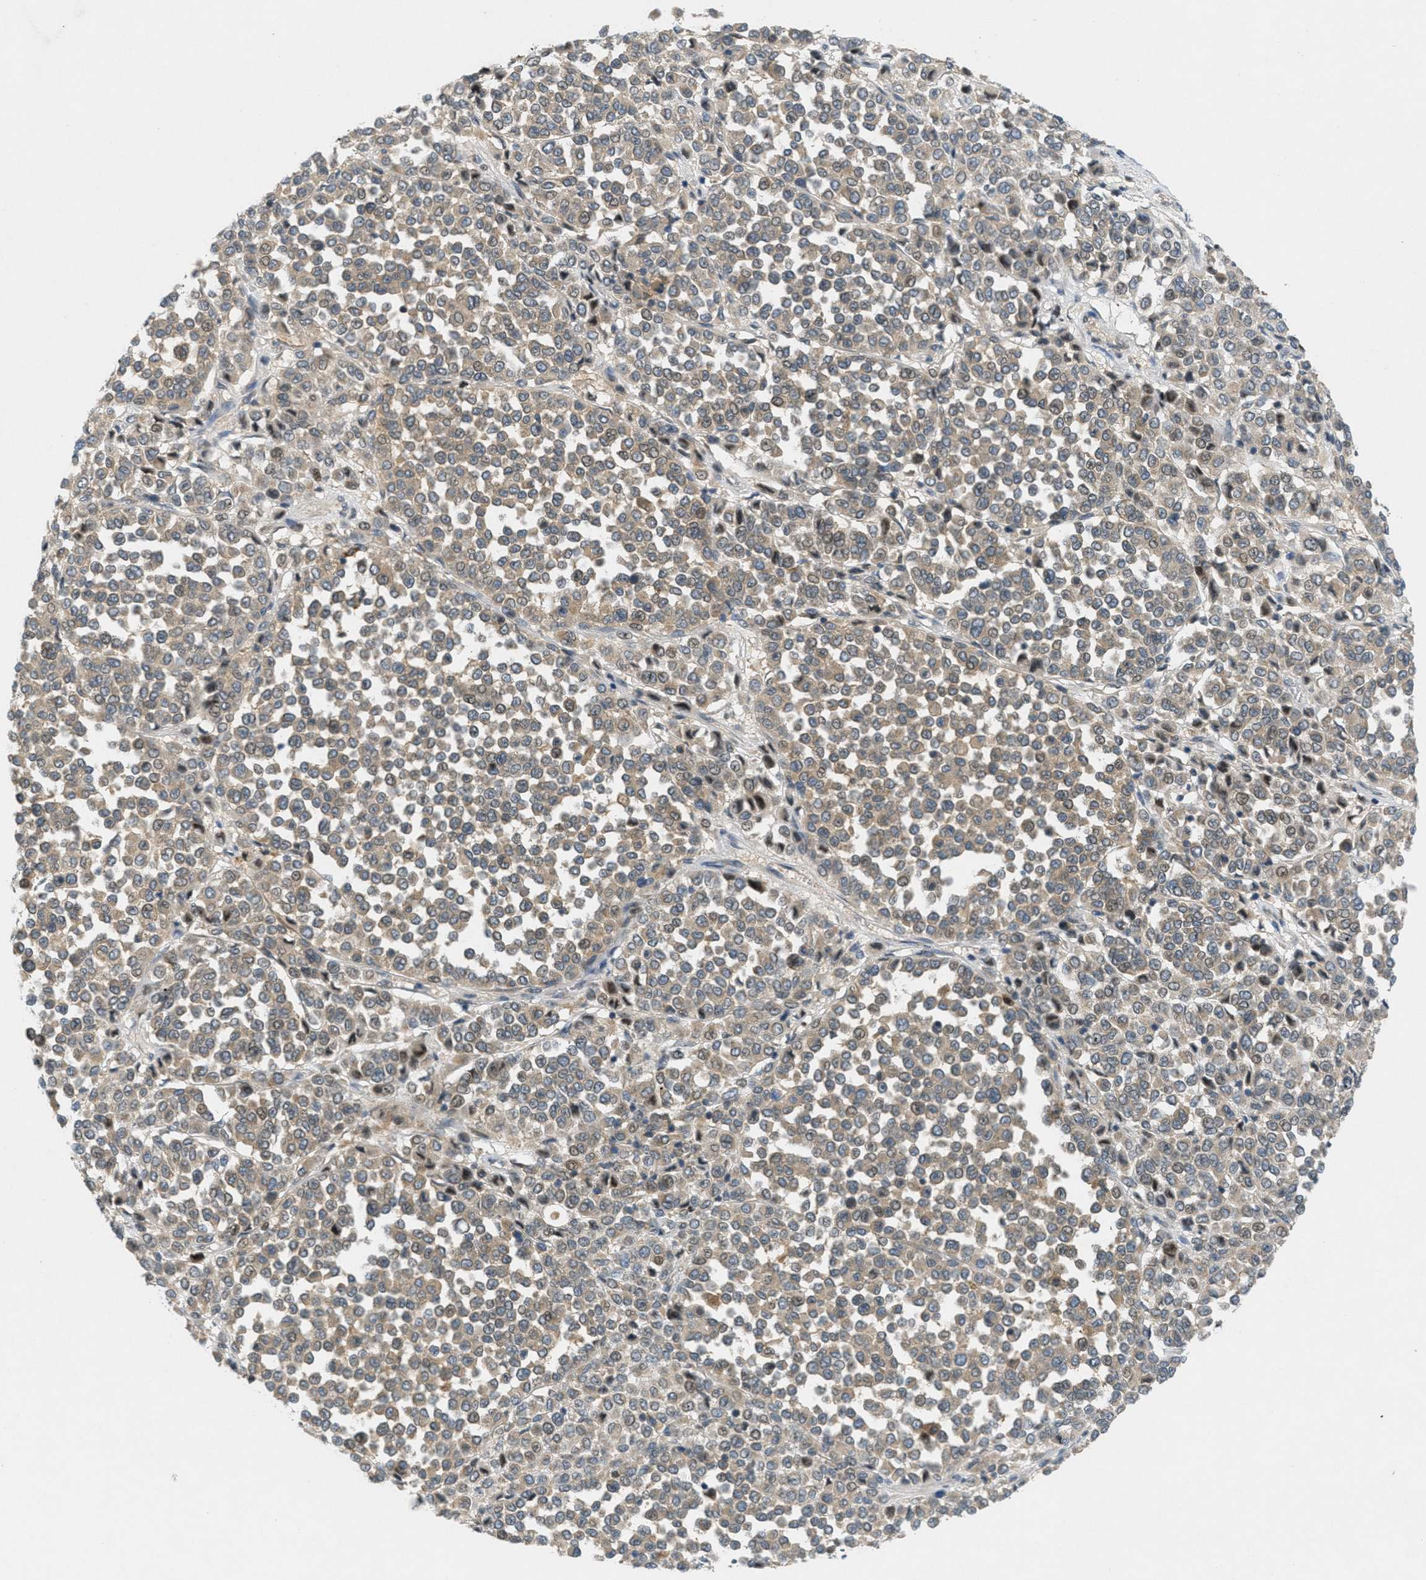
{"staining": {"intensity": "weak", "quantity": ">75%", "location": "cytoplasmic/membranous"}, "tissue": "melanoma", "cell_type": "Tumor cells", "image_type": "cancer", "snomed": [{"axis": "morphology", "description": "Malignant melanoma, Metastatic site"}, {"axis": "topography", "description": "Pancreas"}], "caption": "Immunohistochemistry (IHC) micrograph of neoplastic tissue: melanoma stained using immunohistochemistry (IHC) displays low levels of weak protein expression localized specifically in the cytoplasmic/membranous of tumor cells, appearing as a cytoplasmic/membranous brown color.", "gene": "SIGMAR1", "patient": {"sex": "female", "age": 30}}